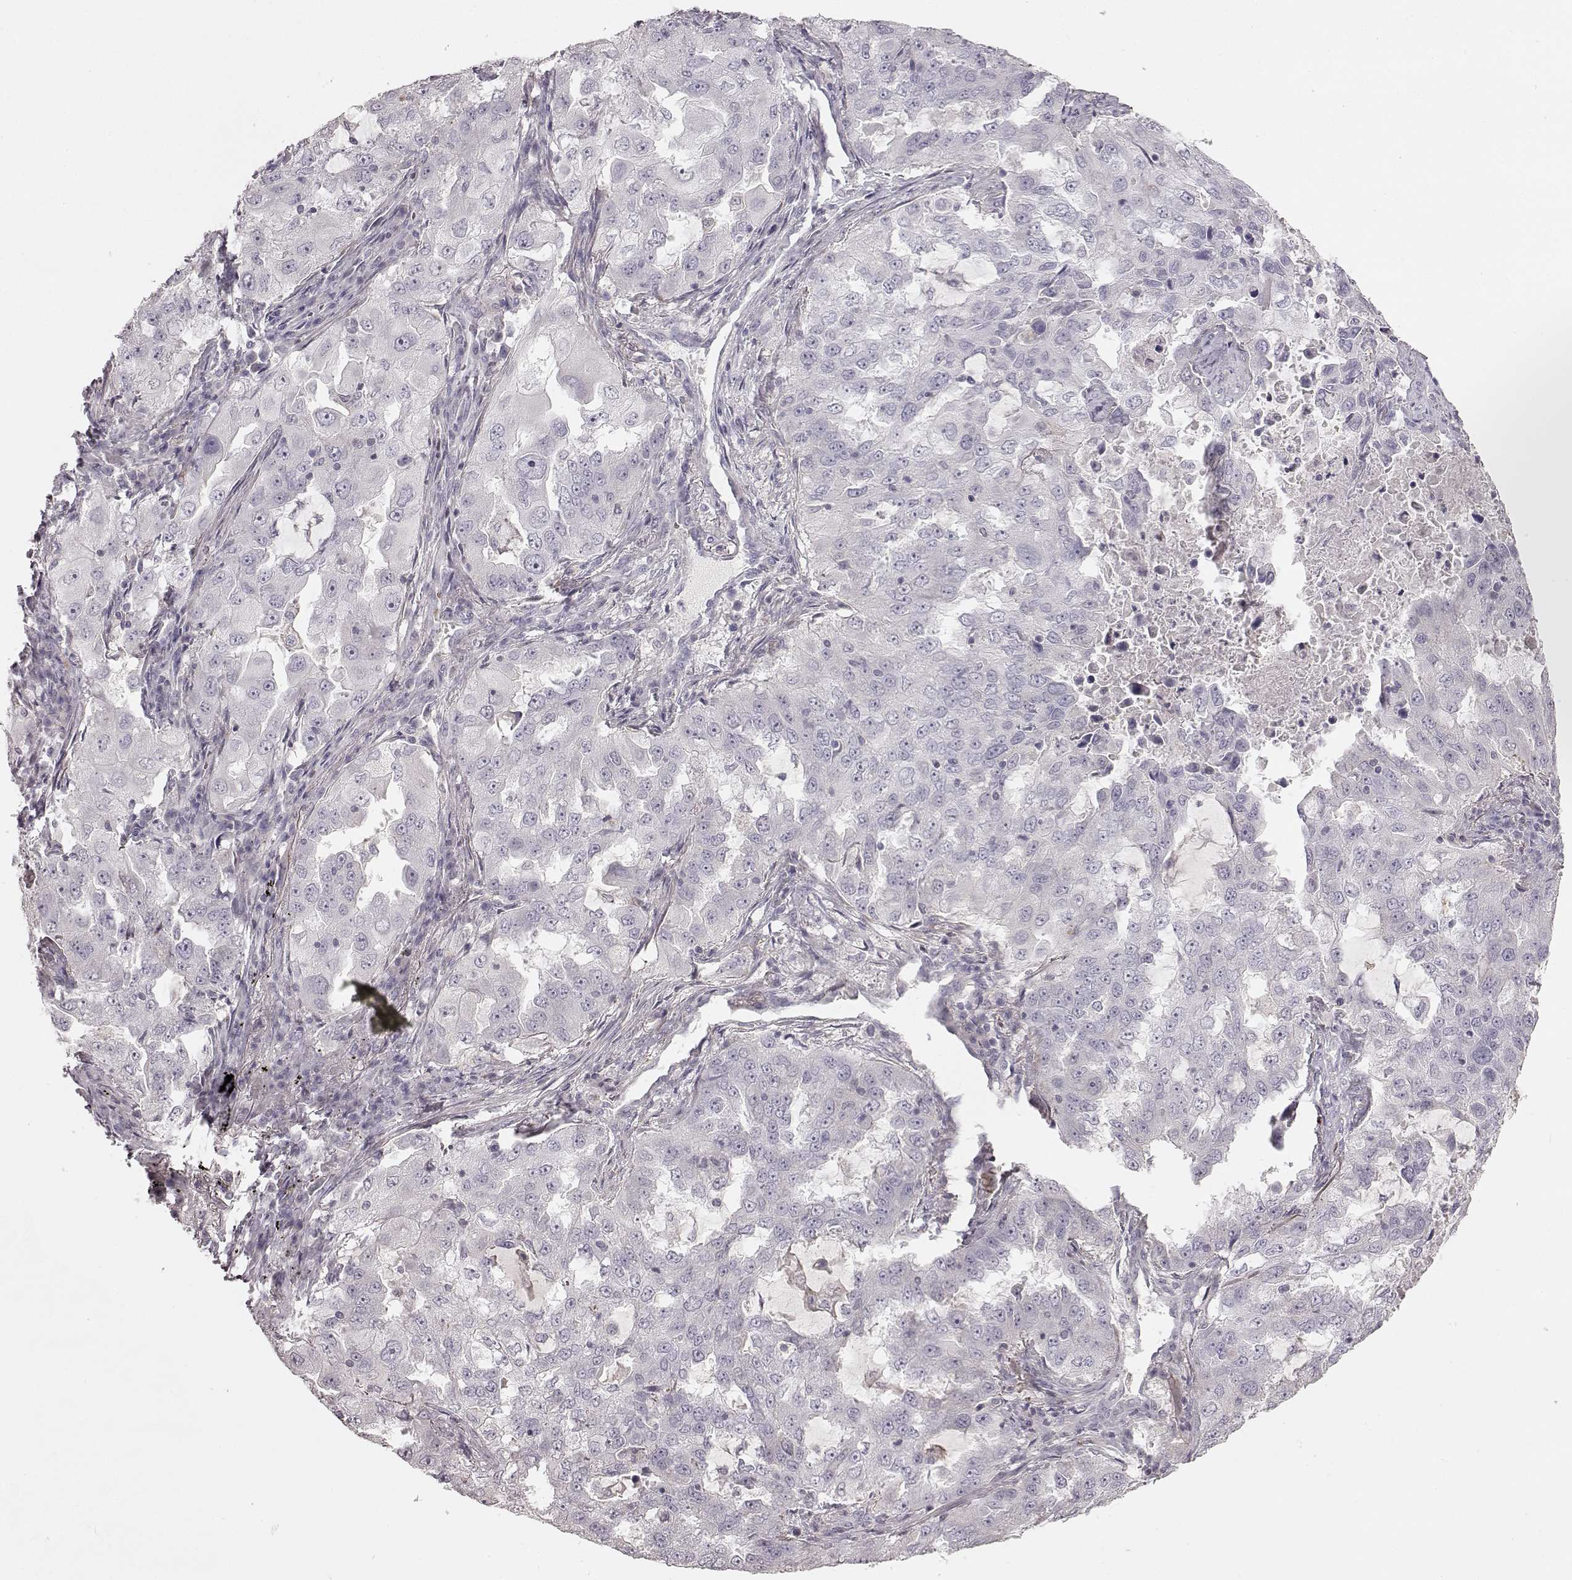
{"staining": {"intensity": "negative", "quantity": "none", "location": "none"}, "tissue": "lung cancer", "cell_type": "Tumor cells", "image_type": "cancer", "snomed": [{"axis": "morphology", "description": "Adenocarcinoma, NOS"}, {"axis": "topography", "description": "Lung"}], "caption": "DAB (3,3'-diaminobenzidine) immunohistochemical staining of lung cancer exhibits no significant expression in tumor cells. Brightfield microscopy of immunohistochemistry (IHC) stained with DAB (3,3'-diaminobenzidine) (brown) and hematoxylin (blue), captured at high magnification.", "gene": "PRLHR", "patient": {"sex": "female", "age": 61}}